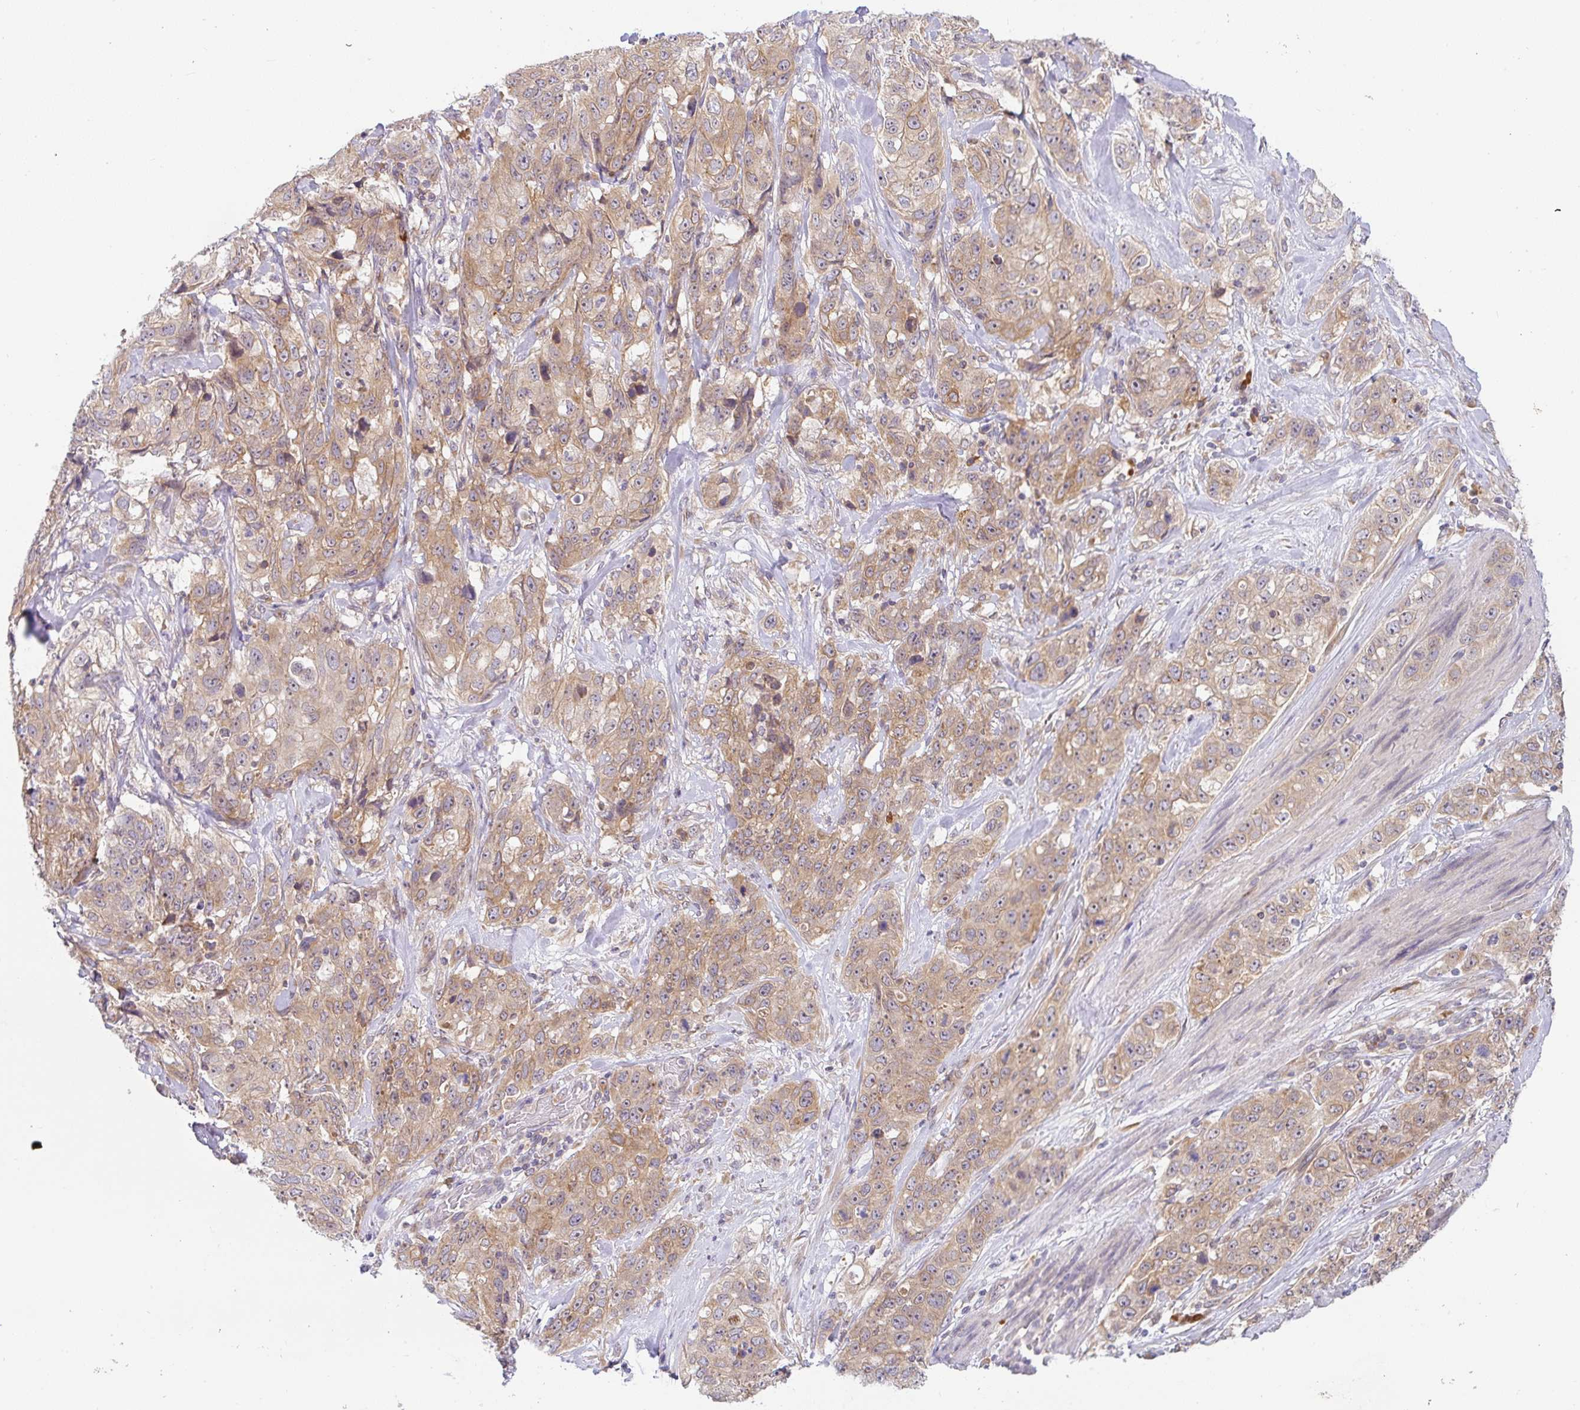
{"staining": {"intensity": "moderate", "quantity": ">75%", "location": "cytoplasmic/membranous"}, "tissue": "stomach cancer", "cell_type": "Tumor cells", "image_type": "cancer", "snomed": [{"axis": "morphology", "description": "Adenocarcinoma, NOS"}, {"axis": "topography", "description": "Stomach"}], "caption": "Immunohistochemical staining of human adenocarcinoma (stomach) displays moderate cytoplasmic/membranous protein staining in approximately >75% of tumor cells.", "gene": "DERL2", "patient": {"sex": "male", "age": 48}}